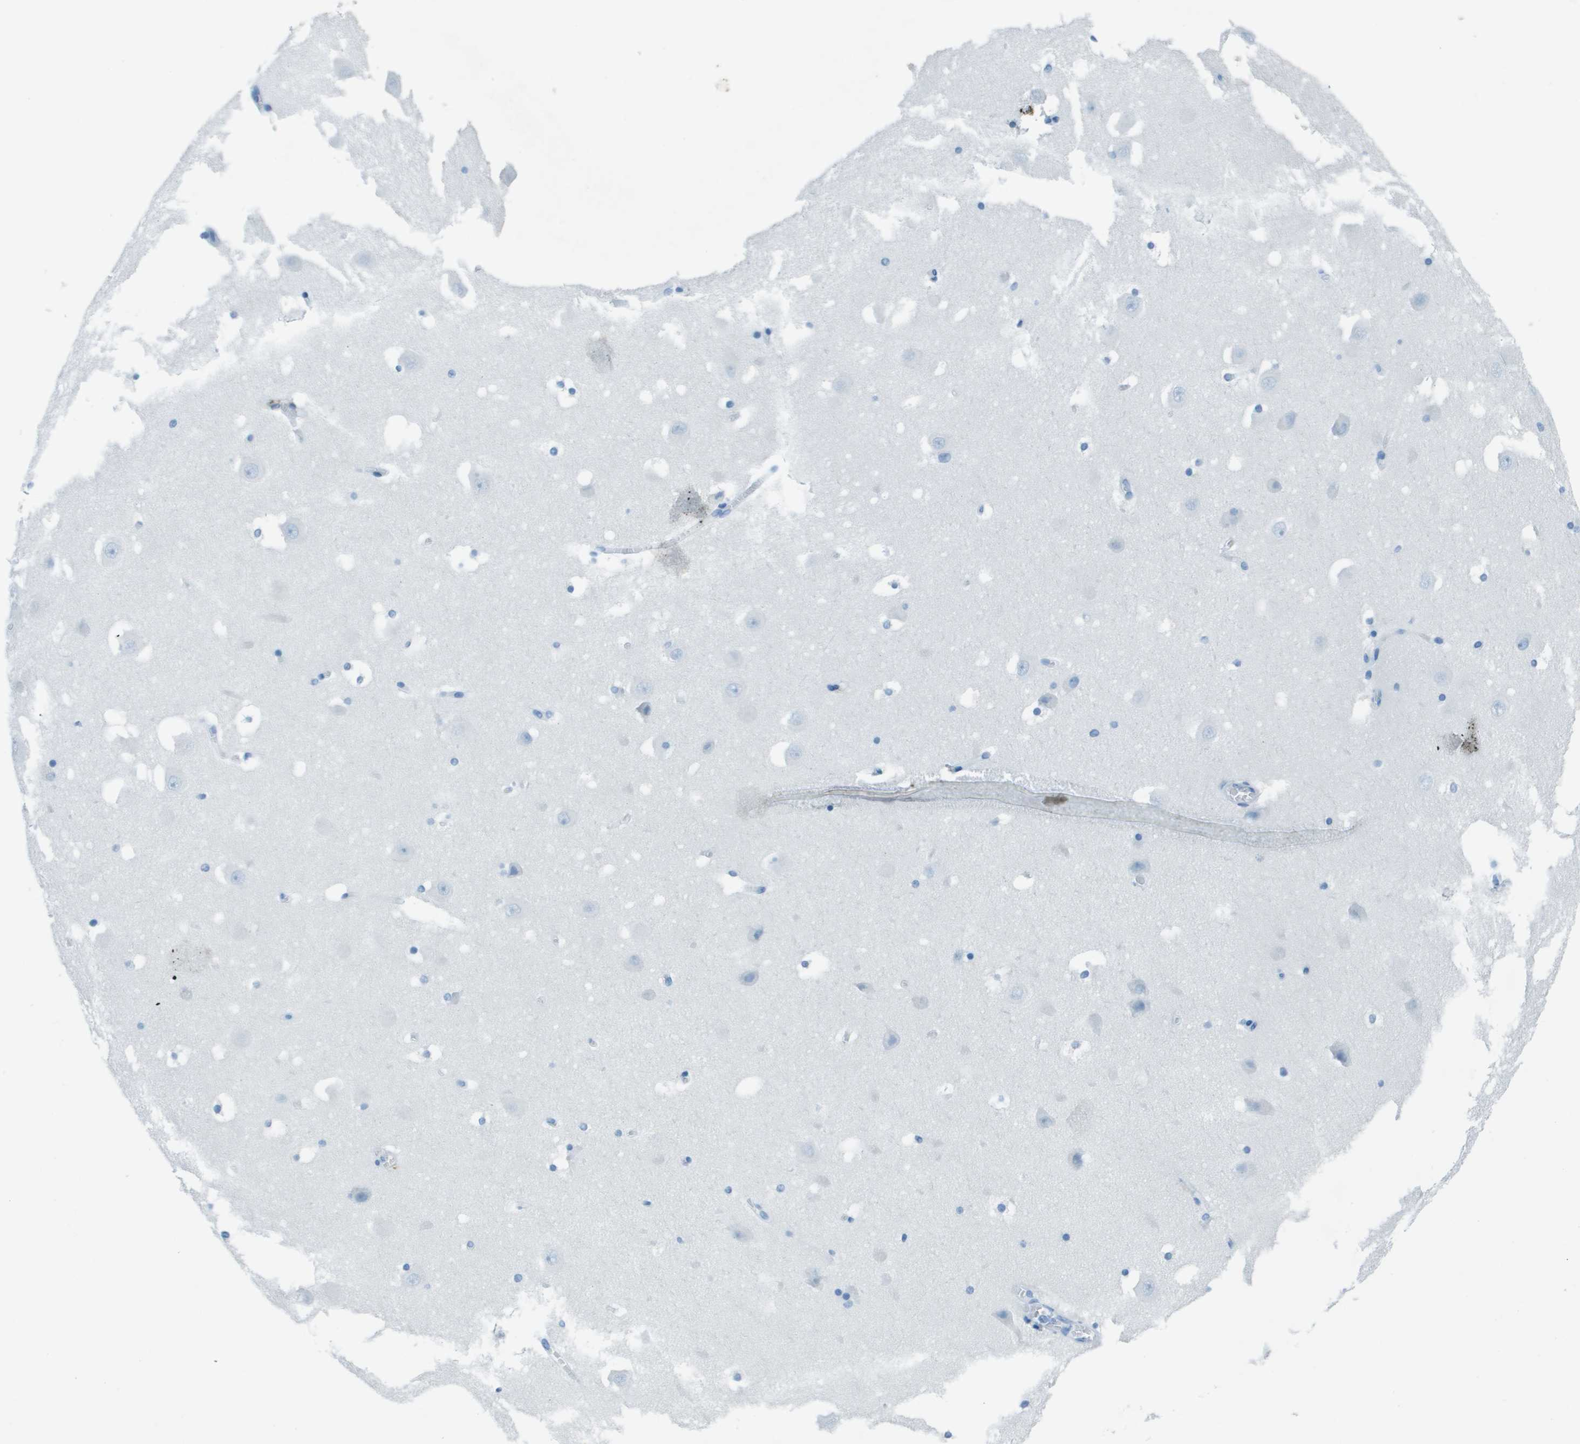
{"staining": {"intensity": "negative", "quantity": "none", "location": "none"}, "tissue": "hippocampus", "cell_type": "Glial cells", "image_type": "normal", "snomed": [{"axis": "morphology", "description": "Normal tissue, NOS"}, {"axis": "topography", "description": "Hippocampus"}], "caption": "Glial cells are negative for protein expression in benign human hippocampus. (Brightfield microscopy of DAB (3,3'-diaminobenzidine) immunohistochemistry at high magnification).", "gene": "SLC16A10", "patient": {"sex": "male", "age": 45}}